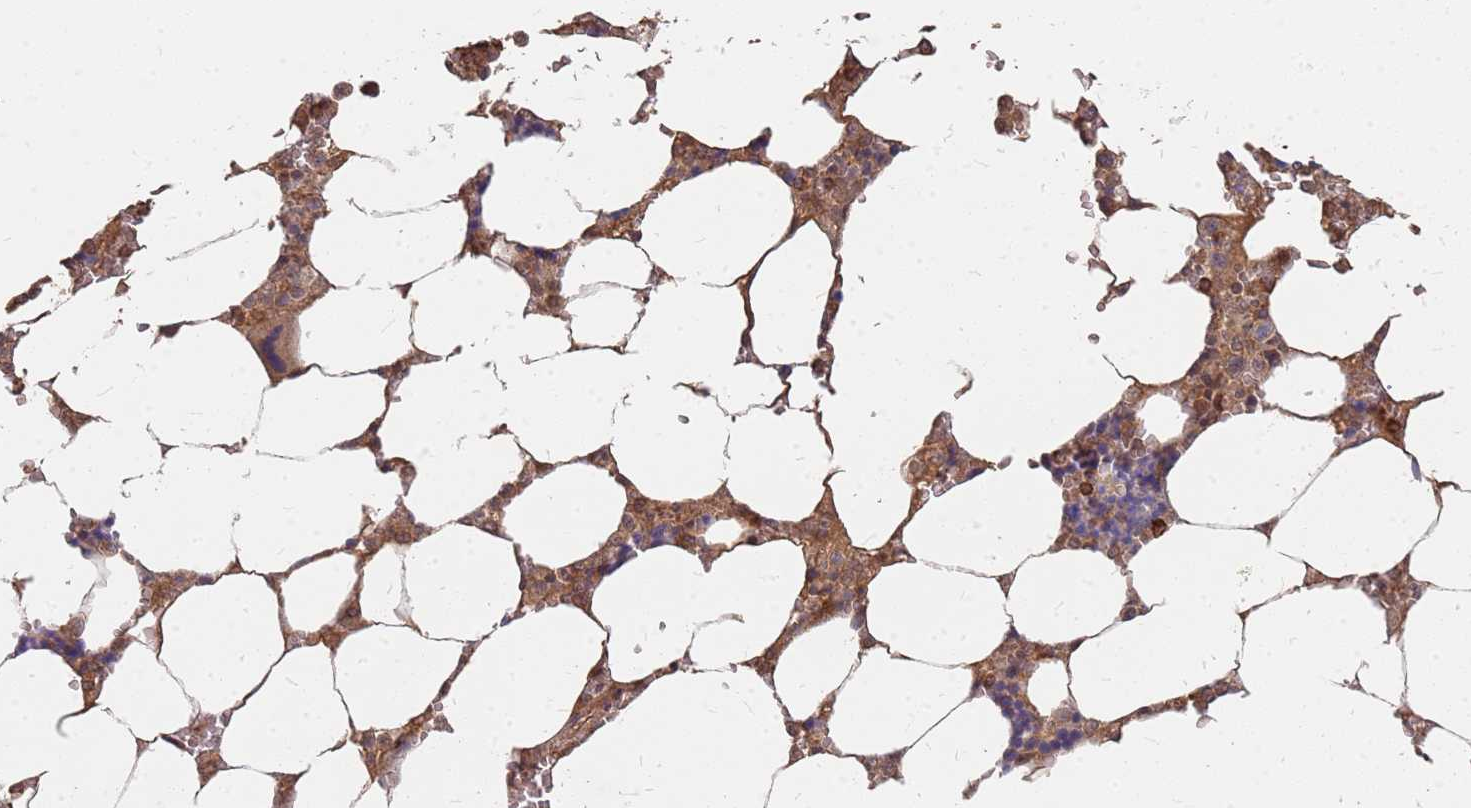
{"staining": {"intensity": "moderate", "quantity": "25%-75%", "location": "cytoplasmic/membranous,nuclear"}, "tissue": "bone marrow", "cell_type": "Hematopoietic cells", "image_type": "normal", "snomed": [{"axis": "morphology", "description": "Normal tissue, NOS"}, {"axis": "topography", "description": "Bone marrow"}], "caption": "Protein staining by IHC displays moderate cytoplasmic/membranous,nuclear staining in about 25%-75% of hematopoietic cells in benign bone marrow. The staining was performed using DAB to visualize the protein expression in brown, while the nuclei were stained in blue with hematoxylin (Magnification: 20x).", "gene": "TRABD", "patient": {"sex": "male", "age": 64}}